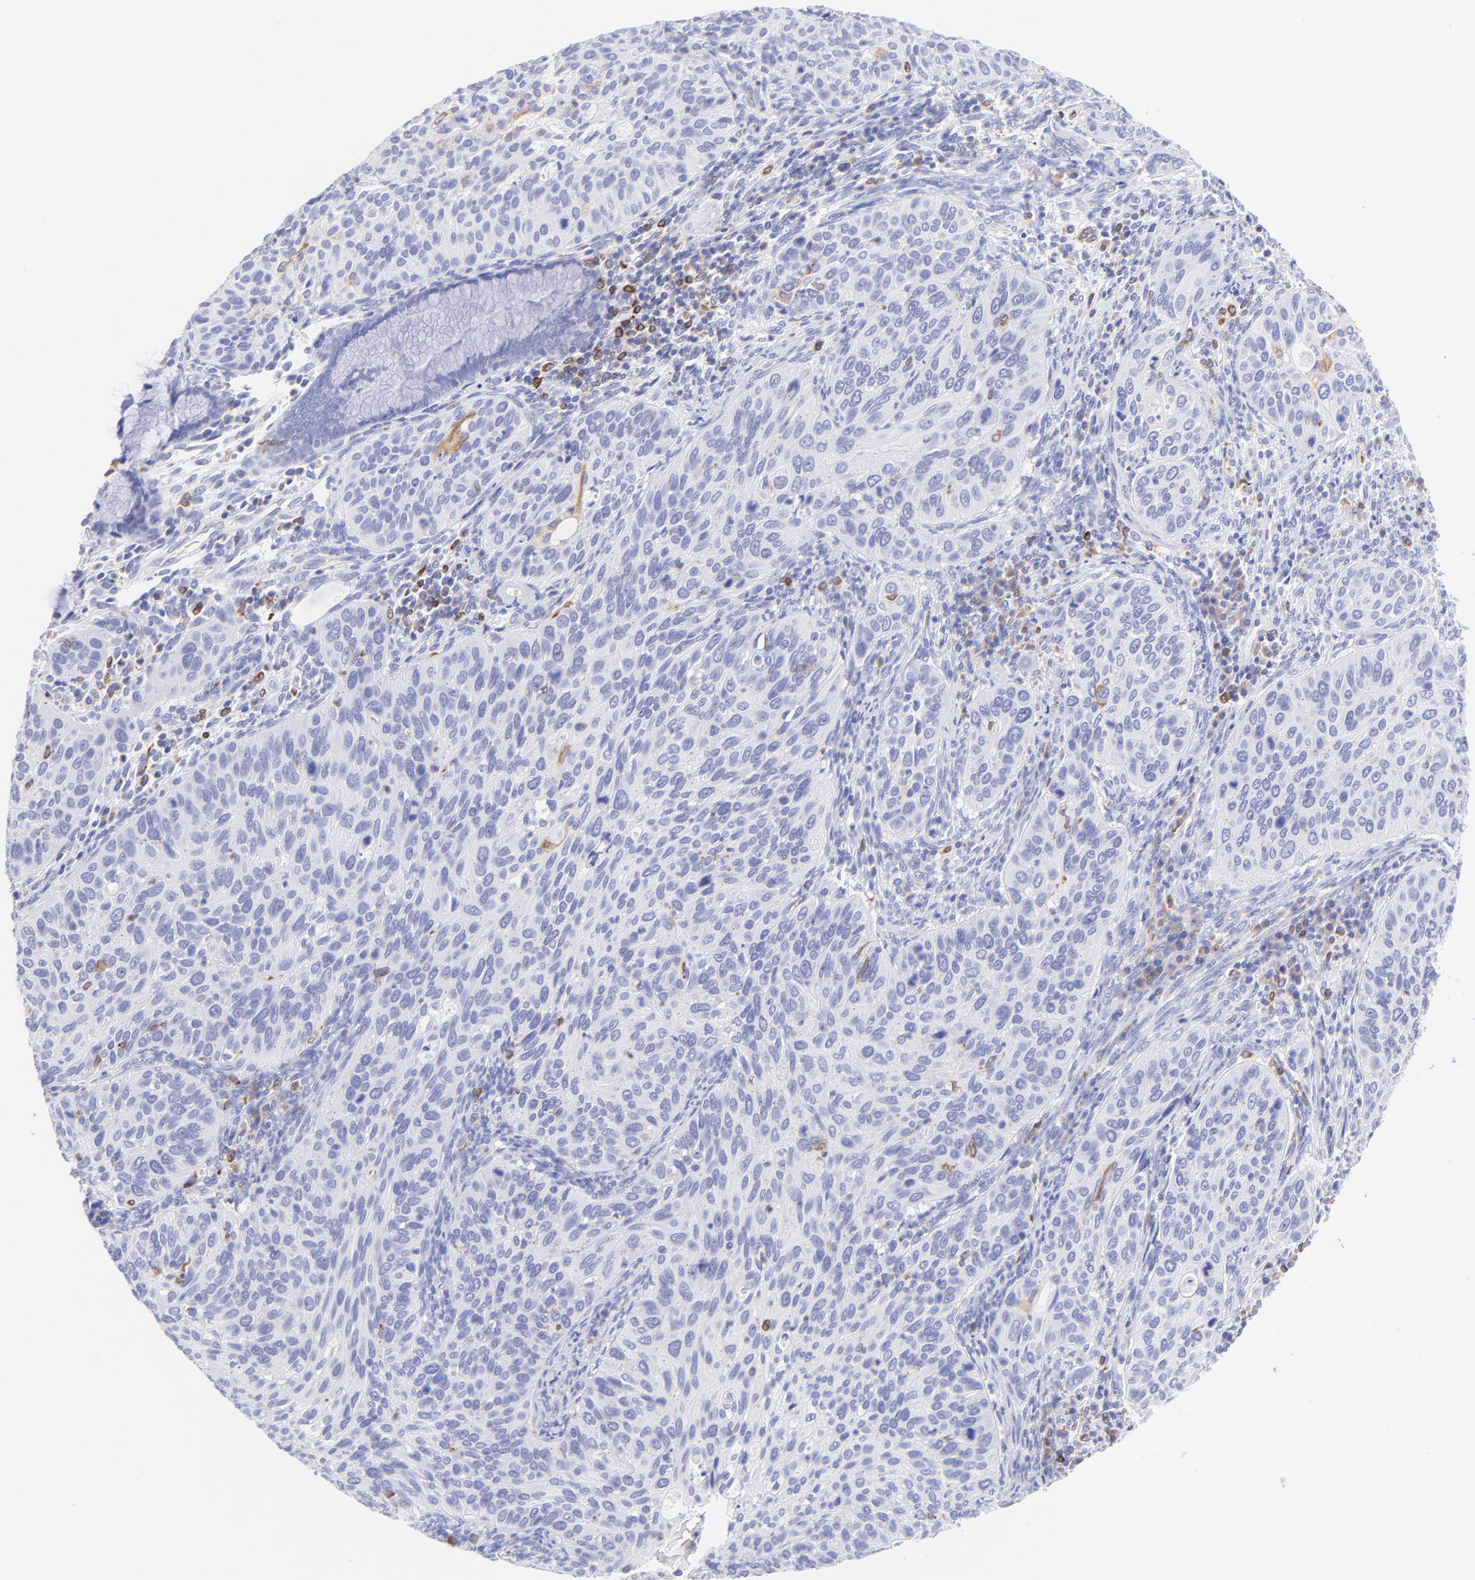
{"staining": {"intensity": "strong", "quantity": "<25%", "location": "cytoplasmic/membranous"}, "tissue": "cervical cancer", "cell_type": "Tumor cells", "image_type": "cancer", "snomed": [{"axis": "morphology", "description": "Squamous cell carcinoma, NOS"}, {"axis": "topography", "description": "Cervix"}], "caption": "An immunohistochemistry micrograph of neoplastic tissue is shown. Protein staining in brown highlights strong cytoplasmic/membranous positivity in cervical cancer within tumor cells.", "gene": "IRAG2", "patient": {"sex": "female", "age": 57}}